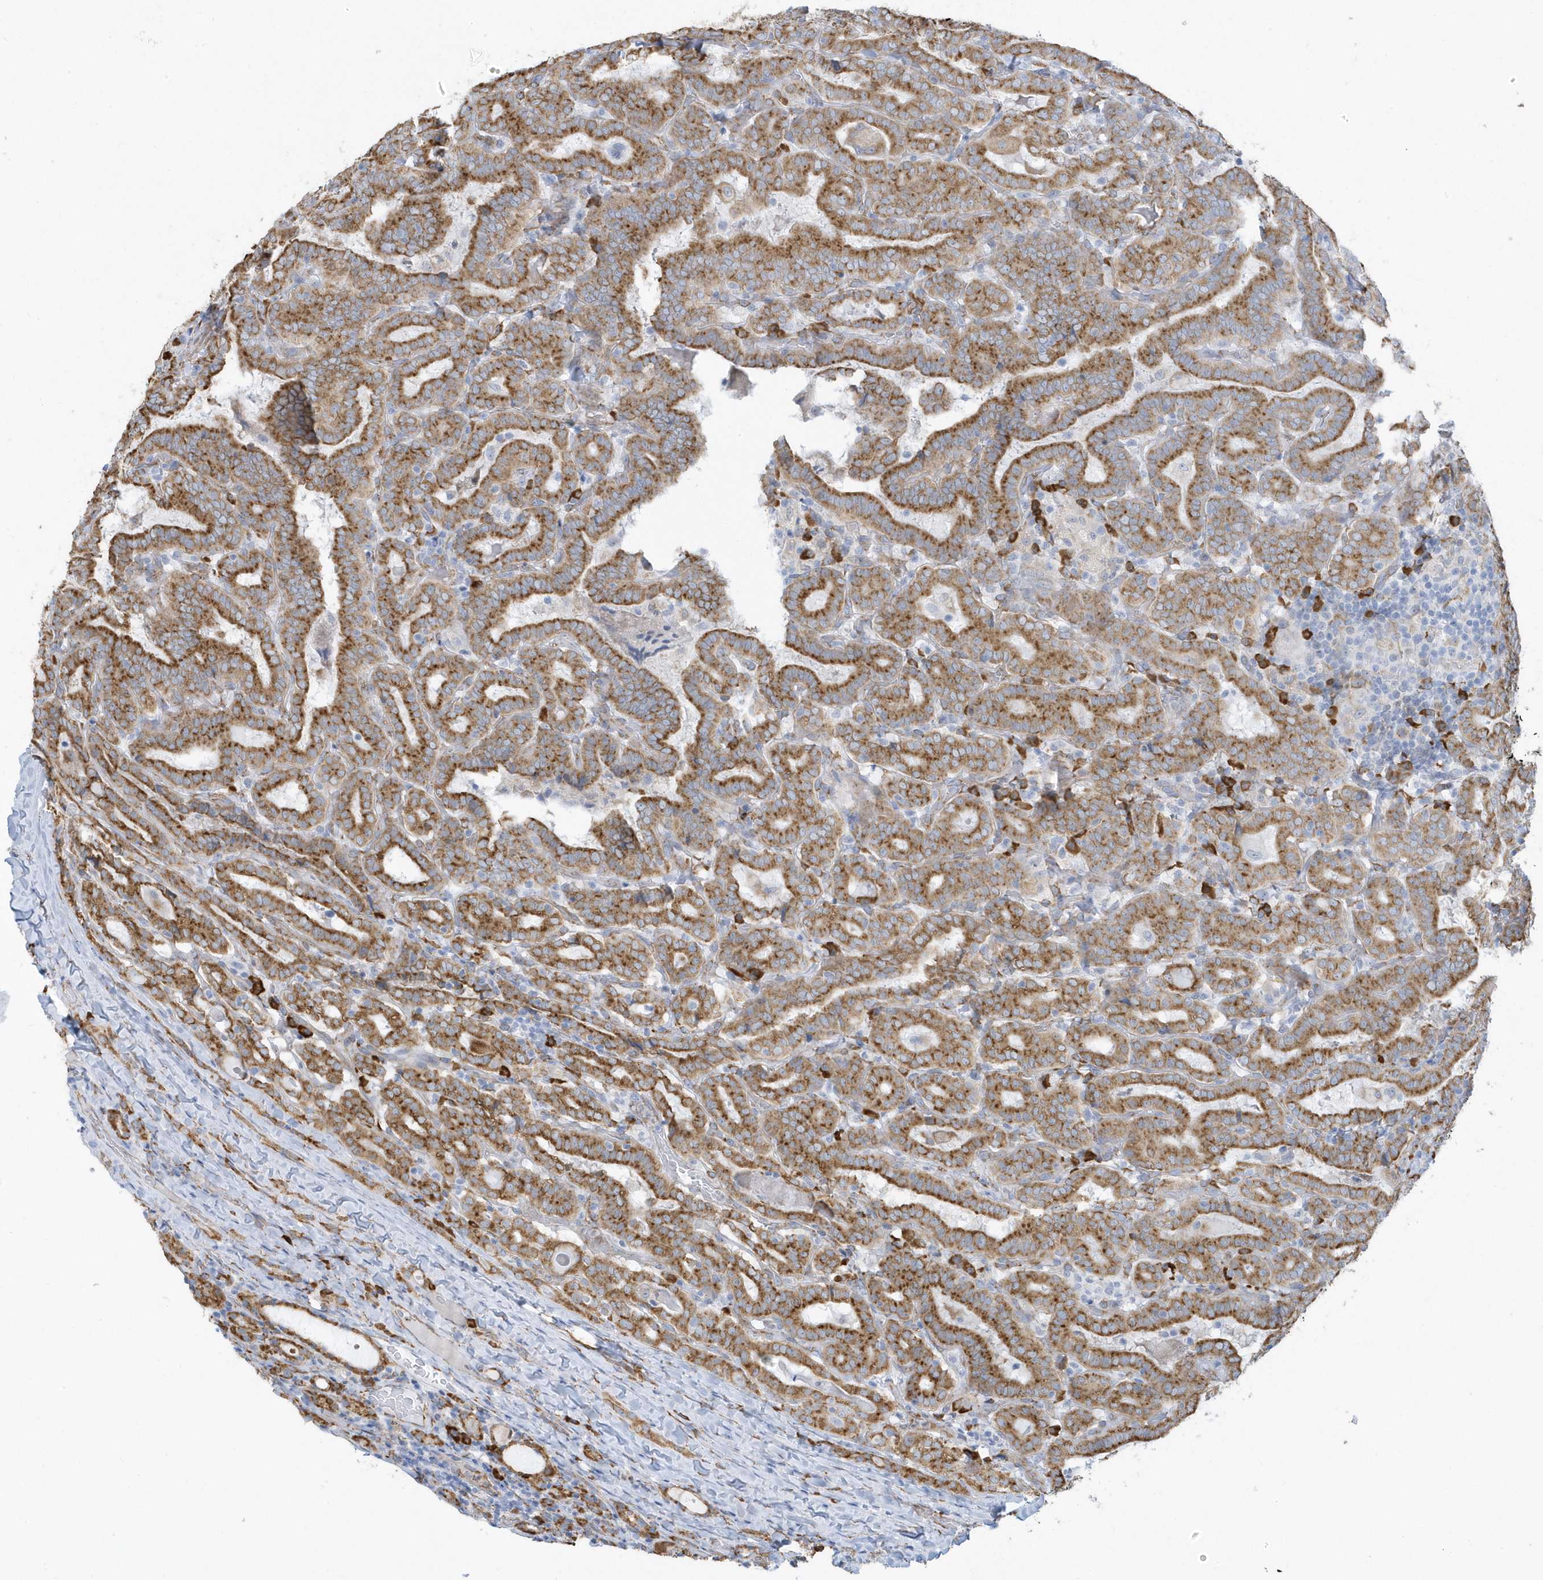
{"staining": {"intensity": "moderate", "quantity": ">75%", "location": "cytoplasmic/membranous"}, "tissue": "thyroid cancer", "cell_type": "Tumor cells", "image_type": "cancer", "snomed": [{"axis": "morphology", "description": "Papillary adenocarcinoma, NOS"}, {"axis": "topography", "description": "Thyroid gland"}], "caption": "A brown stain shows moderate cytoplasmic/membranous staining of a protein in human thyroid papillary adenocarcinoma tumor cells.", "gene": "DCAF1", "patient": {"sex": "female", "age": 72}}